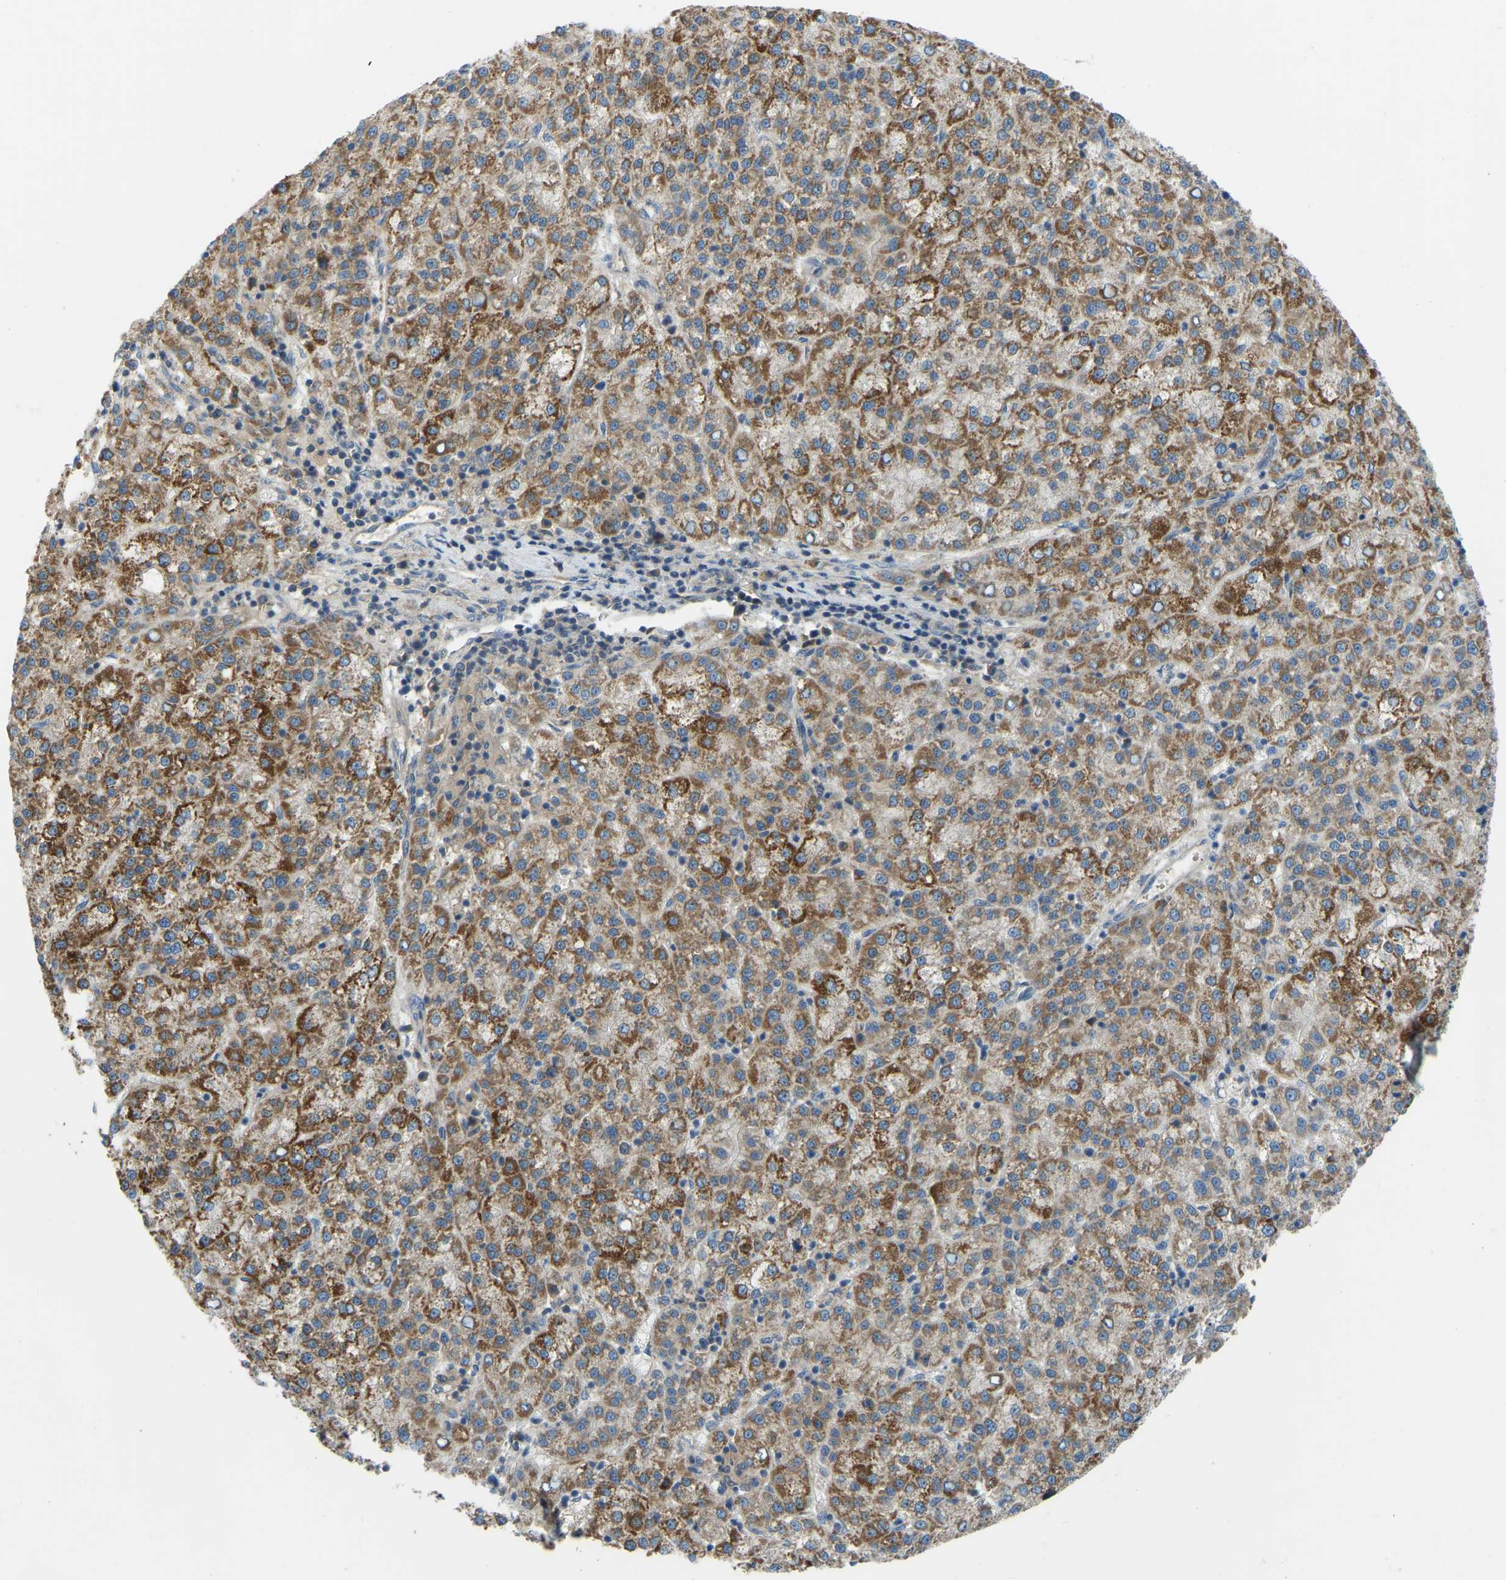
{"staining": {"intensity": "moderate", "quantity": ">75%", "location": "cytoplasmic/membranous"}, "tissue": "liver cancer", "cell_type": "Tumor cells", "image_type": "cancer", "snomed": [{"axis": "morphology", "description": "Carcinoma, Hepatocellular, NOS"}, {"axis": "topography", "description": "Liver"}], "caption": "Human hepatocellular carcinoma (liver) stained for a protein (brown) displays moderate cytoplasmic/membranous positive expression in about >75% of tumor cells.", "gene": "ZNF71", "patient": {"sex": "female", "age": 58}}